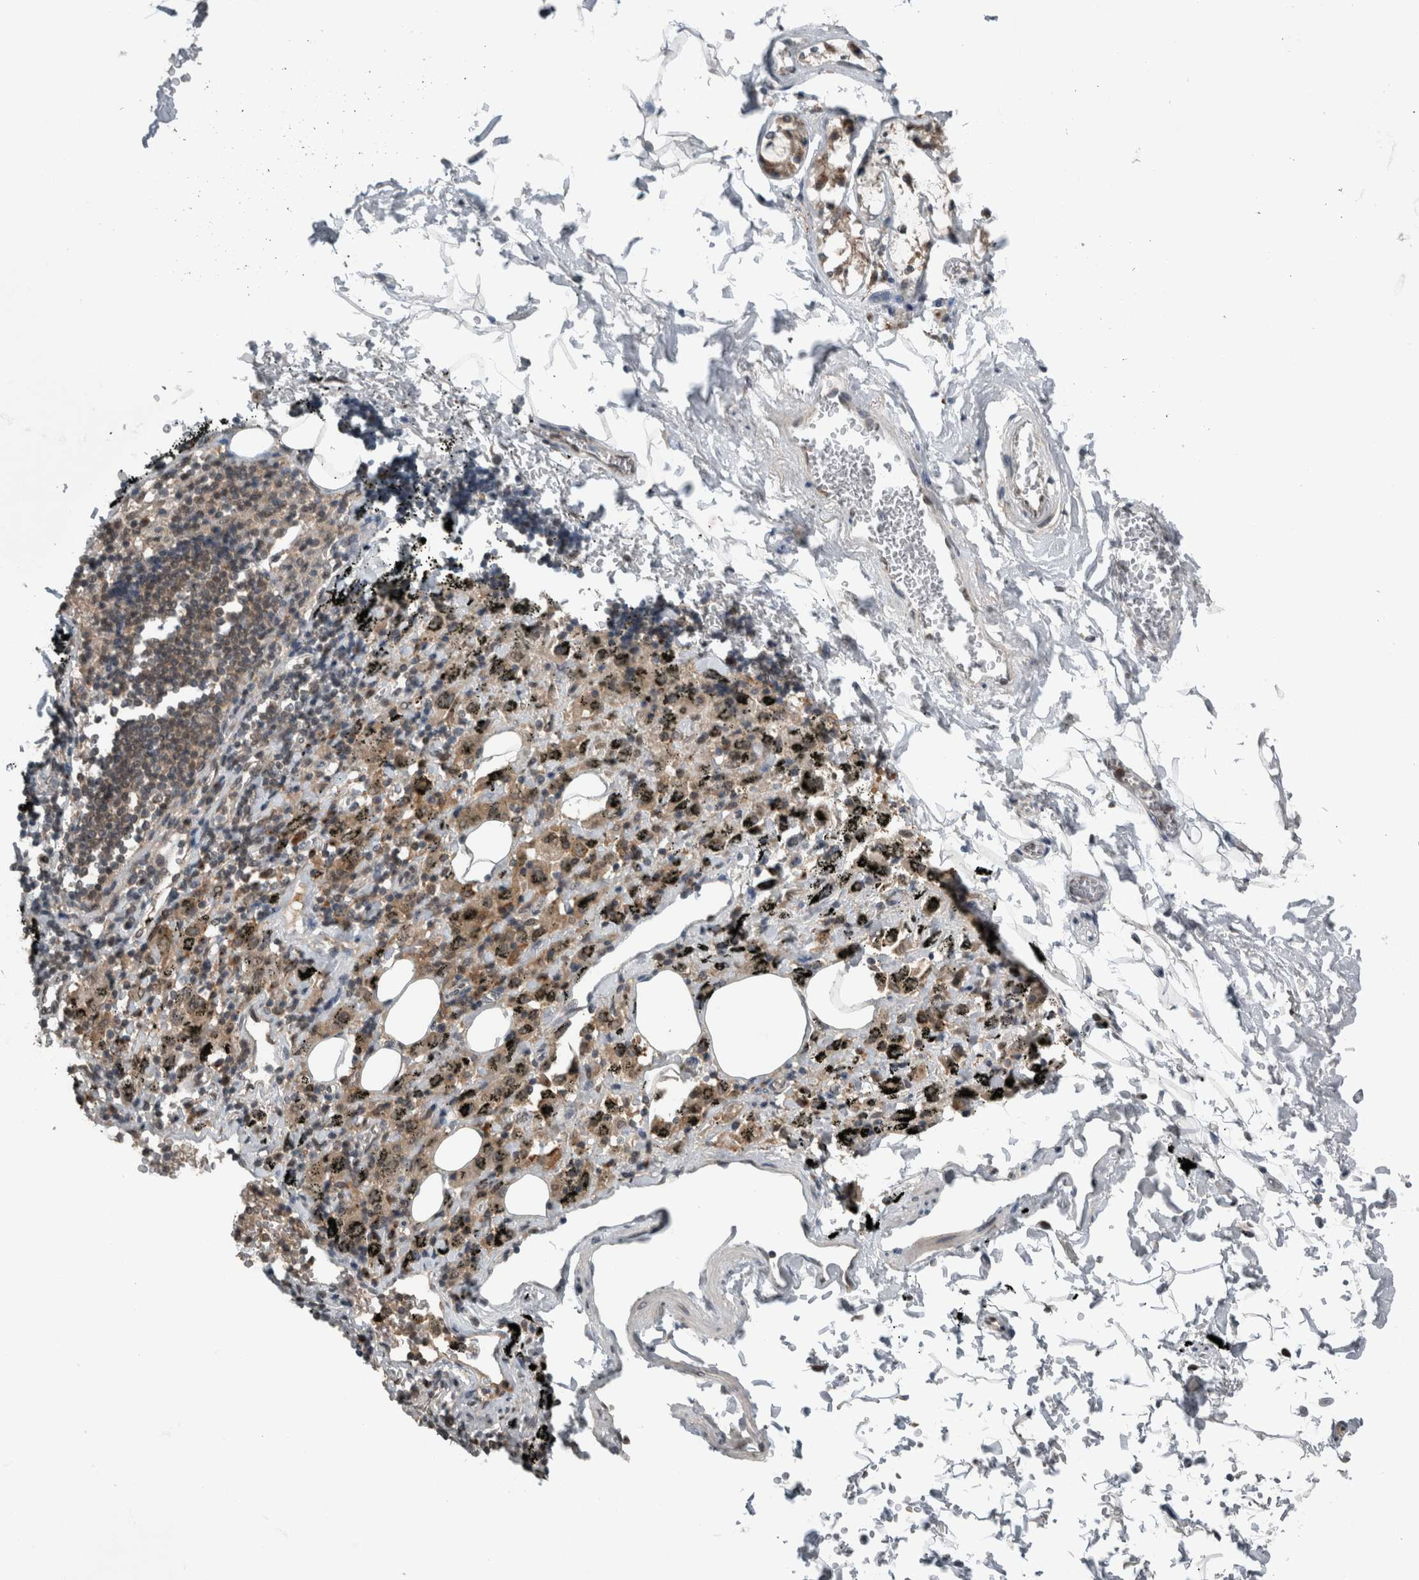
{"staining": {"intensity": "negative", "quantity": "none", "location": "none"}, "tissue": "adipose tissue", "cell_type": "Adipocytes", "image_type": "normal", "snomed": [{"axis": "morphology", "description": "Normal tissue, NOS"}, {"axis": "topography", "description": "Cartilage tissue"}, {"axis": "topography", "description": "Lung"}], "caption": "DAB immunohistochemical staining of unremarkable adipose tissue shows no significant staining in adipocytes.", "gene": "SPAG7", "patient": {"sex": "female", "age": 77}}